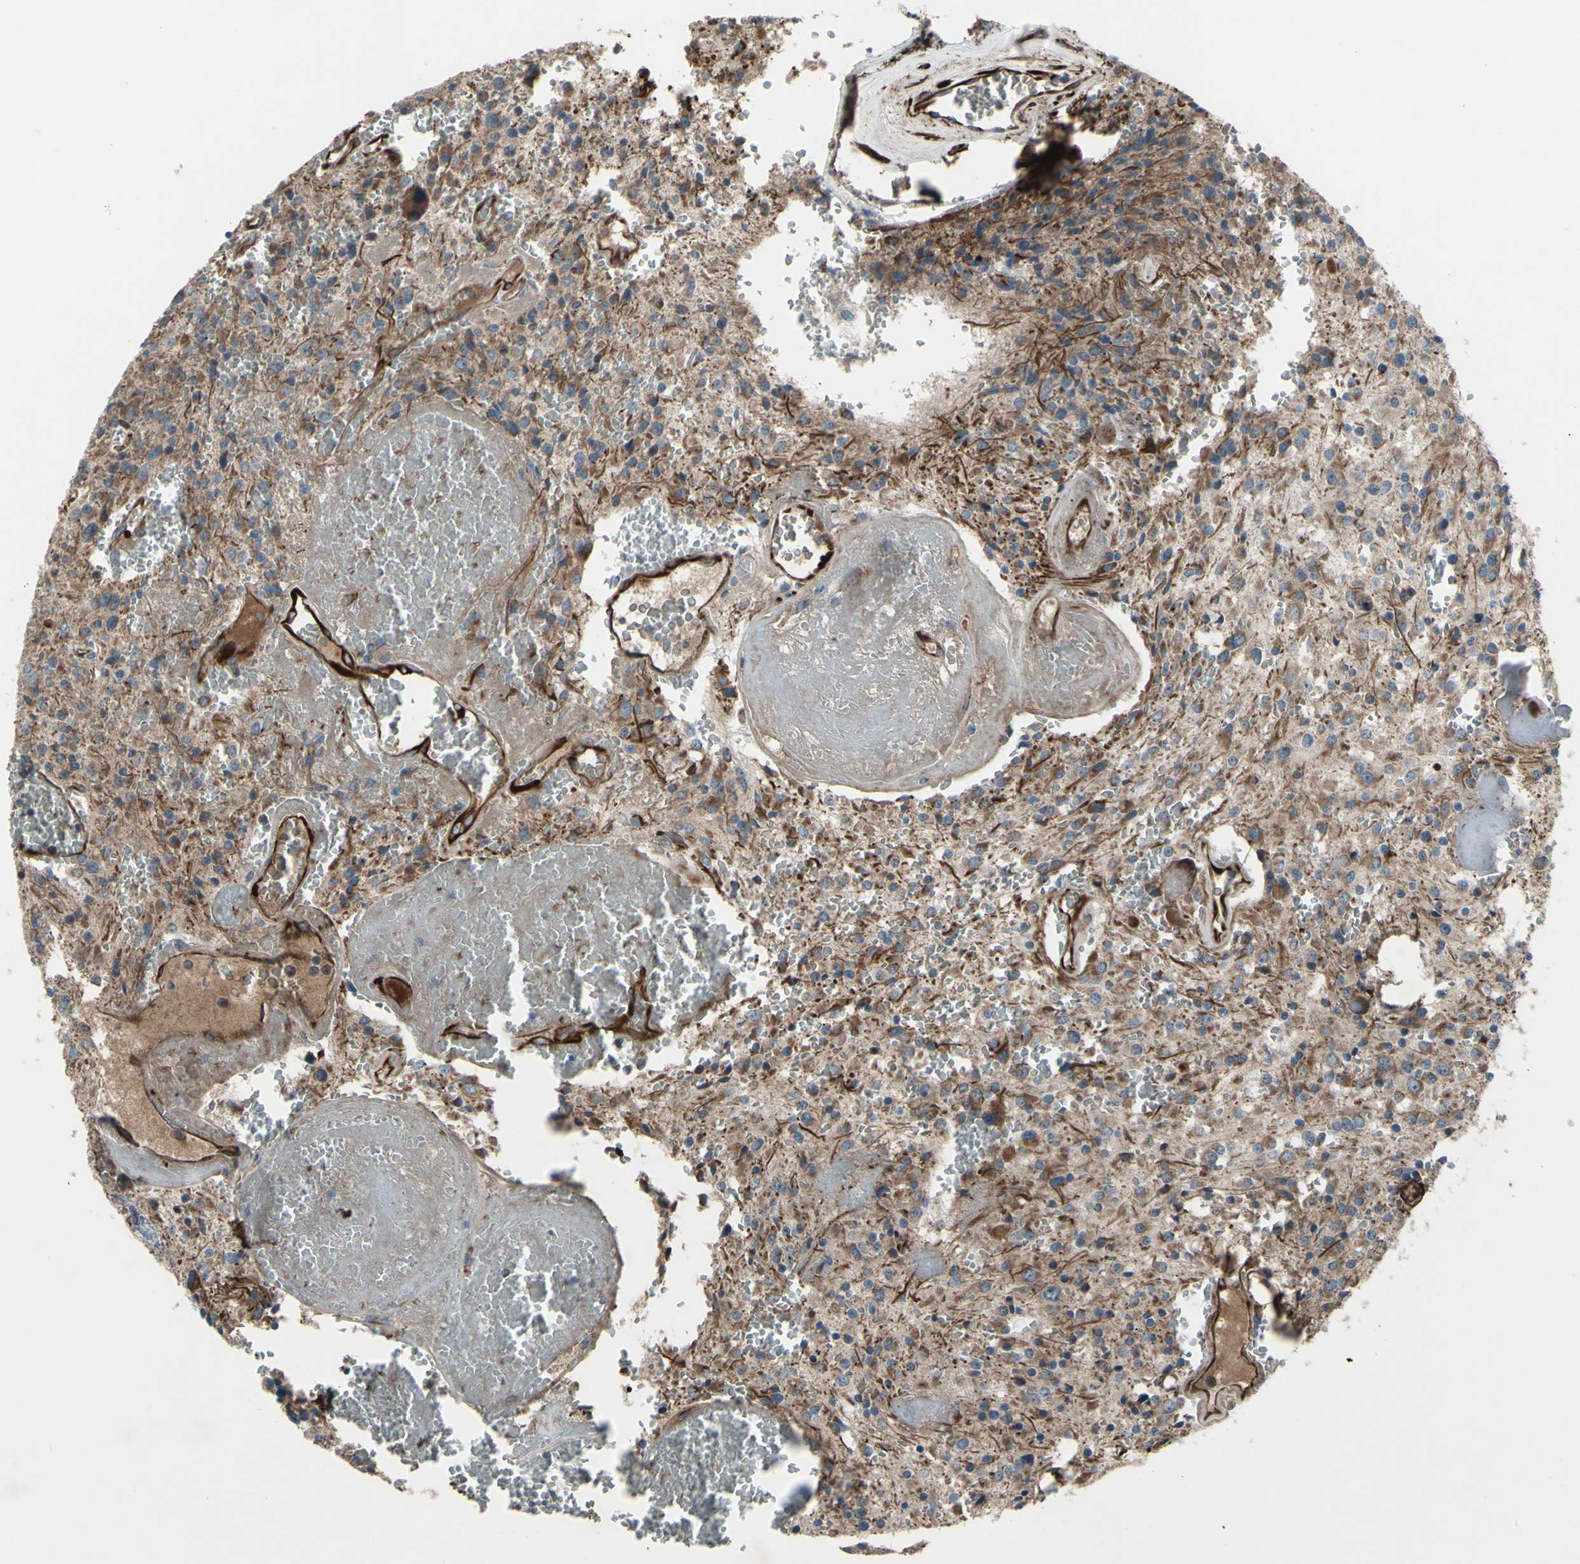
{"staining": {"intensity": "moderate", "quantity": ">75%", "location": "cytoplasmic/membranous"}, "tissue": "glioma", "cell_type": "Tumor cells", "image_type": "cancer", "snomed": [{"axis": "morphology", "description": "Glioma, malignant, Low grade"}, {"axis": "topography", "description": "Brain"}], "caption": "Human glioma stained with a protein marker shows moderate staining in tumor cells.", "gene": "EMC7", "patient": {"sex": "male", "age": 58}}